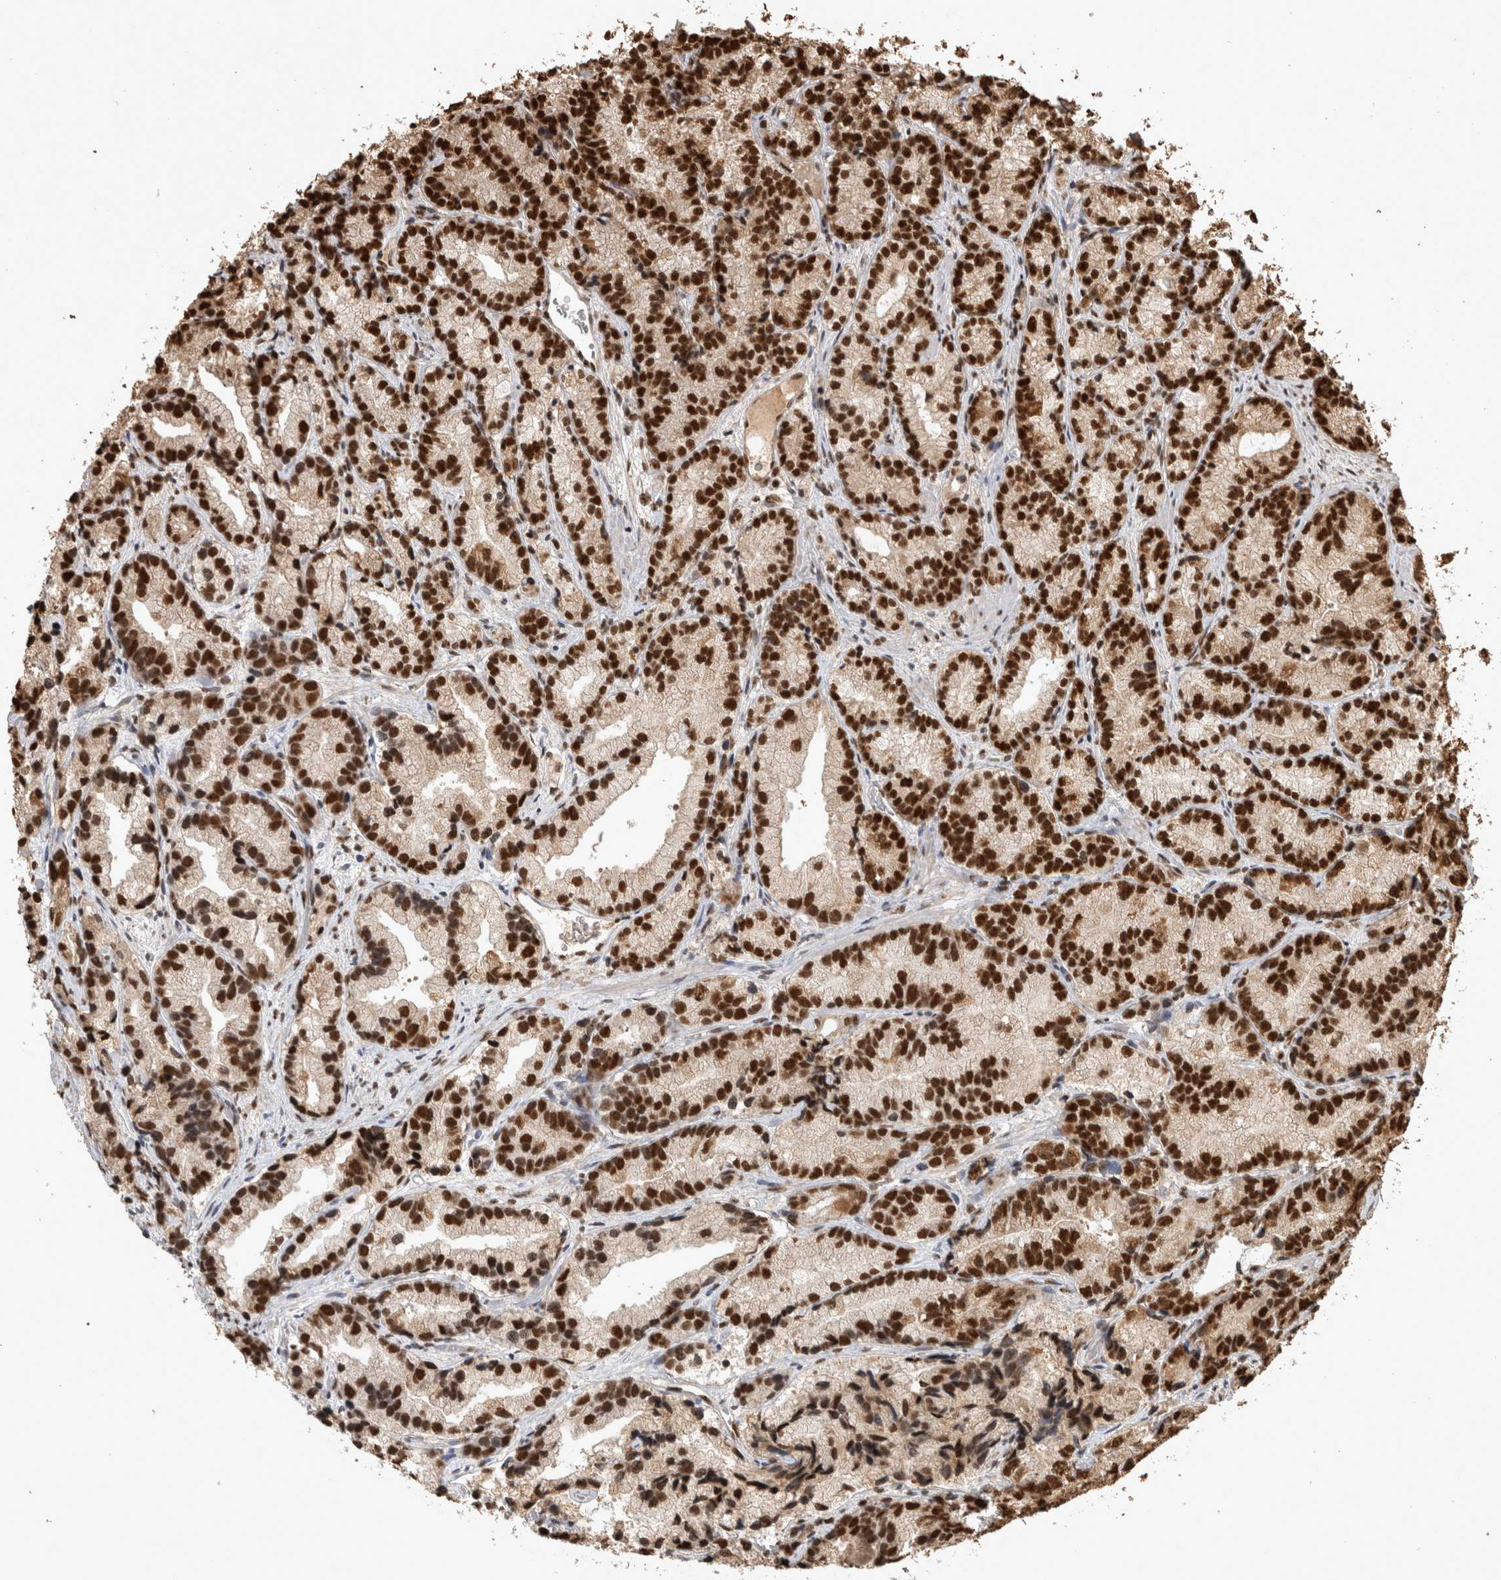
{"staining": {"intensity": "strong", "quantity": ">75%", "location": "nuclear"}, "tissue": "prostate cancer", "cell_type": "Tumor cells", "image_type": "cancer", "snomed": [{"axis": "morphology", "description": "Adenocarcinoma, Low grade"}, {"axis": "topography", "description": "Prostate"}], "caption": "A high amount of strong nuclear positivity is seen in approximately >75% of tumor cells in prostate cancer tissue.", "gene": "RAD50", "patient": {"sex": "male", "age": 89}}